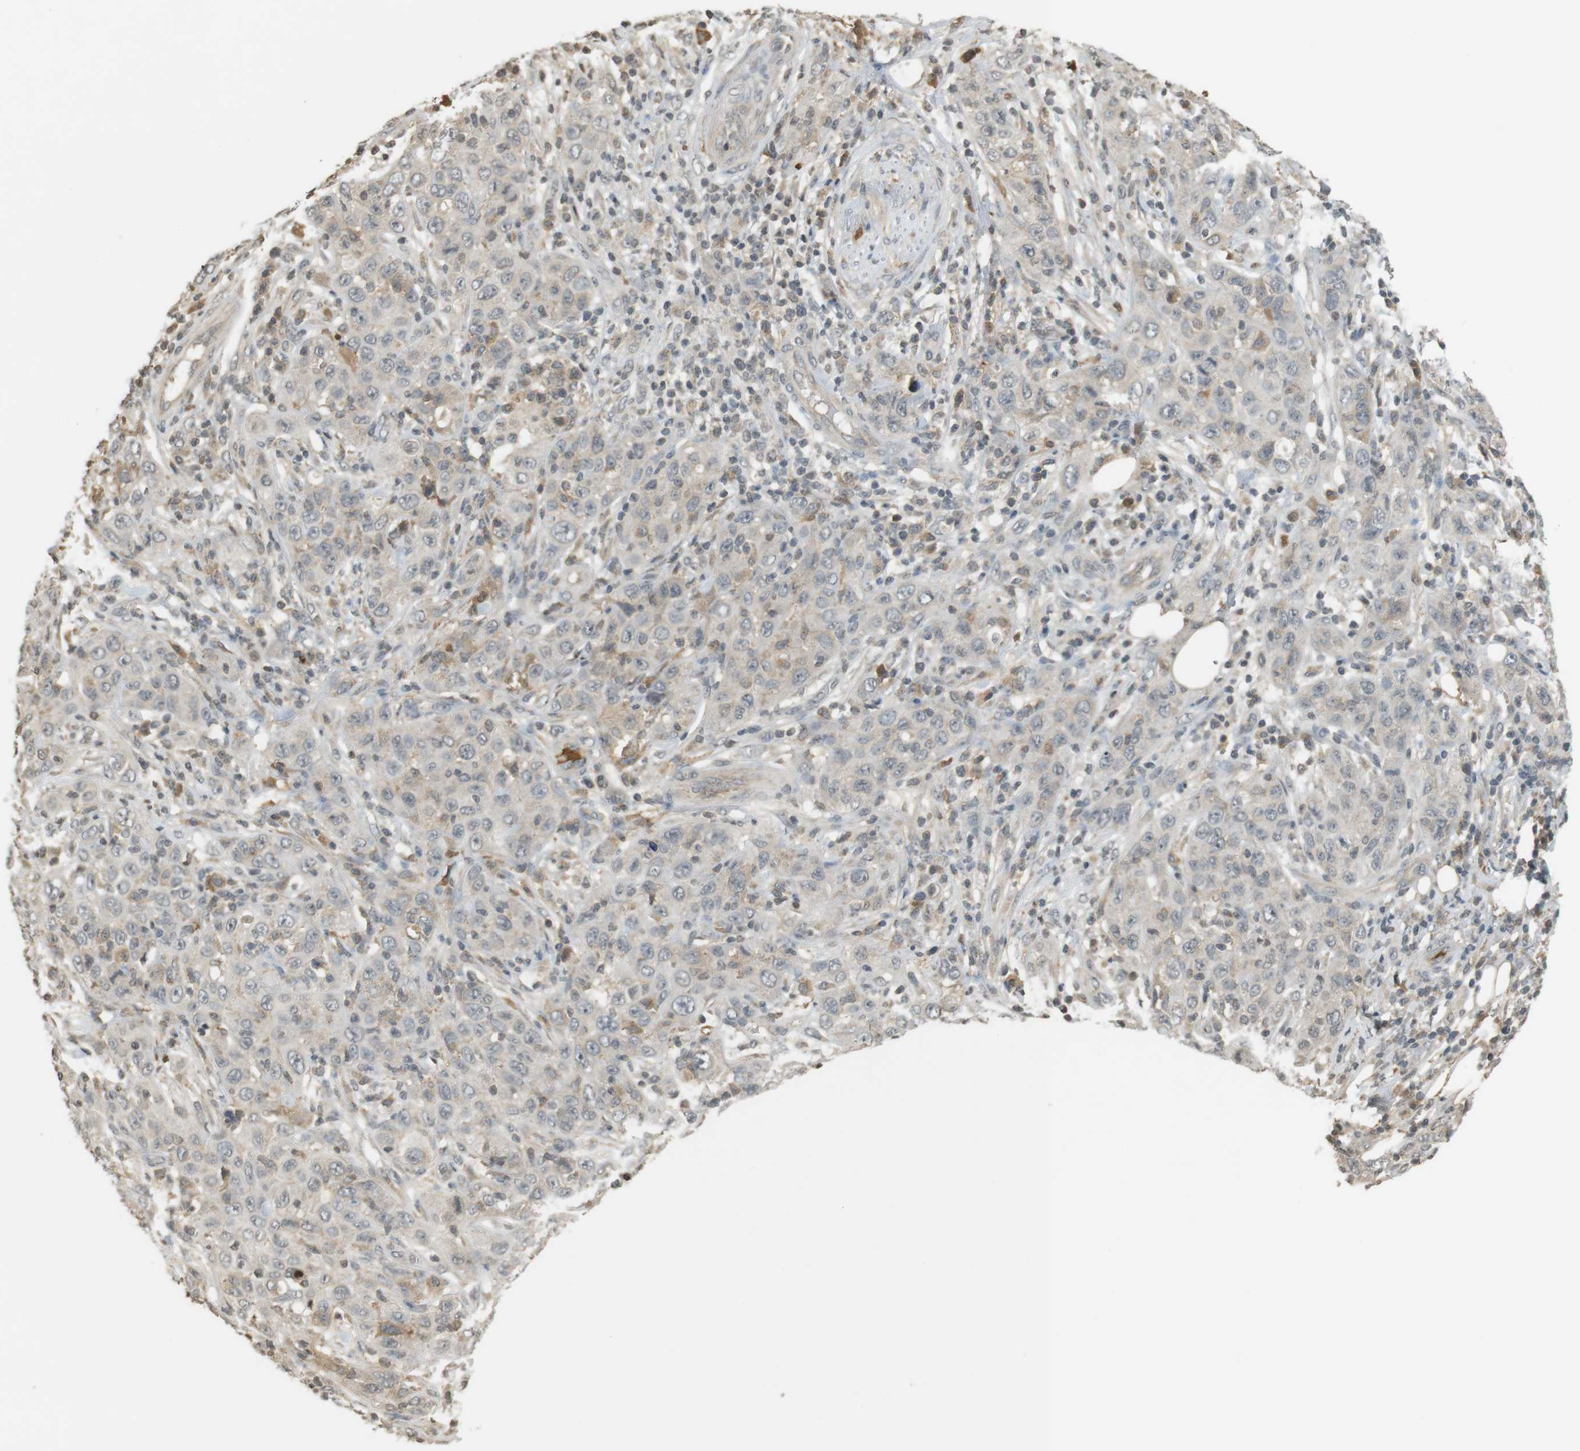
{"staining": {"intensity": "negative", "quantity": "none", "location": "none"}, "tissue": "skin cancer", "cell_type": "Tumor cells", "image_type": "cancer", "snomed": [{"axis": "morphology", "description": "Squamous cell carcinoma, NOS"}, {"axis": "topography", "description": "Skin"}], "caption": "The IHC micrograph has no significant expression in tumor cells of squamous cell carcinoma (skin) tissue.", "gene": "SRR", "patient": {"sex": "female", "age": 88}}